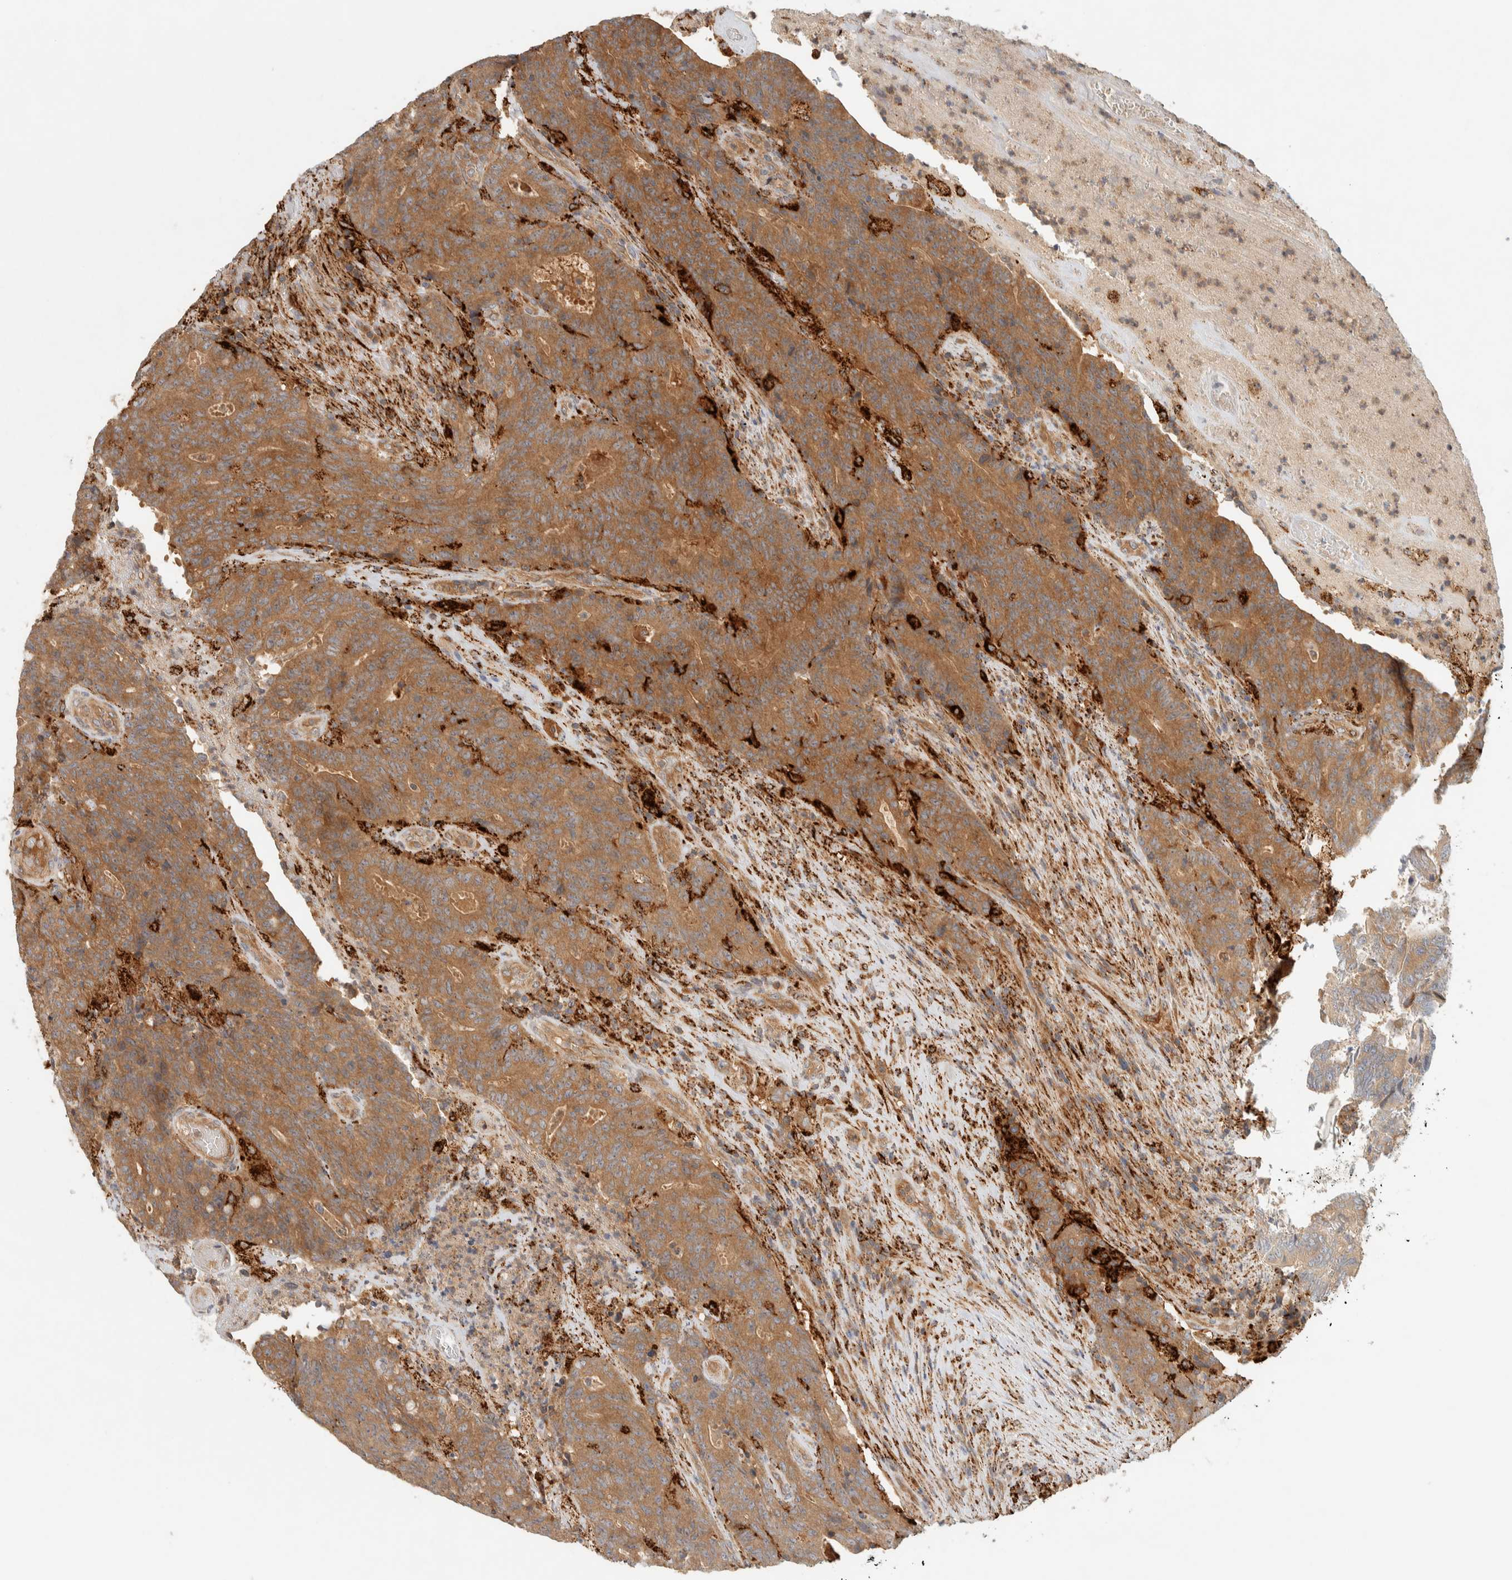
{"staining": {"intensity": "moderate", "quantity": ">75%", "location": "cytoplasmic/membranous"}, "tissue": "colorectal cancer", "cell_type": "Tumor cells", "image_type": "cancer", "snomed": [{"axis": "morphology", "description": "Normal tissue, NOS"}, {"axis": "morphology", "description": "Adenocarcinoma, NOS"}, {"axis": "topography", "description": "Colon"}], "caption": "This photomicrograph displays colorectal cancer (adenocarcinoma) stained with immunohistochemistry (IHC) to label a protein in brown. The cytoplasmic/membranous of tumor cells show moderate positivity for the protein. Nuclei are counter-stained blue.", "gene": "FAM167A", "patient": {"sex": "female", "age": 75}}